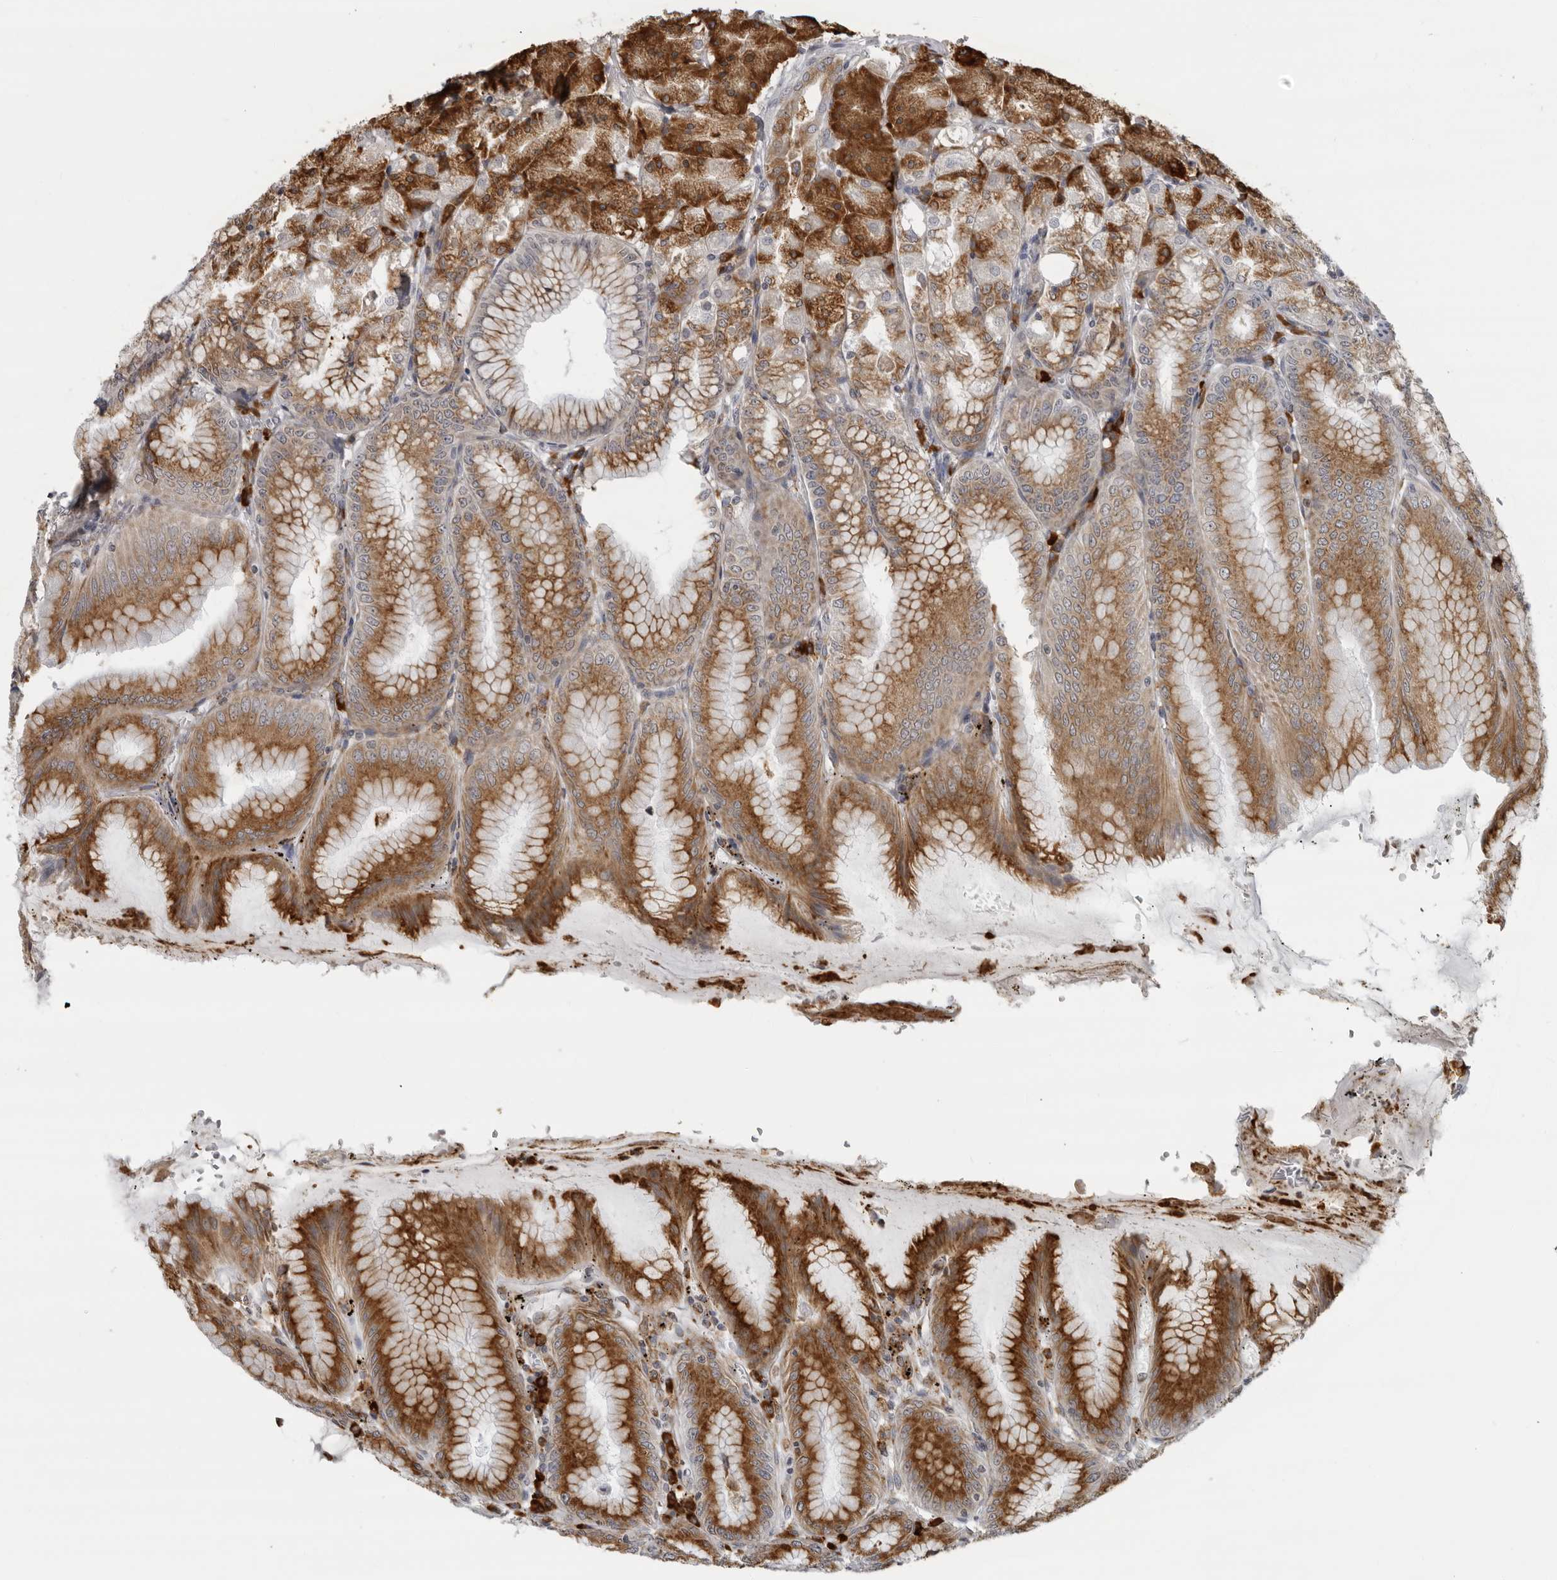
{"staining": {"intensity": "strong", "quantity": "25%-75%", "location": "cytoplasmic/membranous"}, "tissue": "stomach", "cell_type": "Glandular cells", "image_type": "normal", "snomed": [{"axis": "morphology", "description": "Normal tissue, NOS"}, {"axis": "topography", "description": "Stomach, lower"}], "caption": "This micrograph demonstrates benign stomach stained with immunohistochemistry (IHC) to label a protein in brown. The cytoplasmic/membranous of glandular cells show strong positivity for the protein. Nuclei are counter-stained blue.", "gene": "ALPK2", "patient": {"sex": "male", "age": 71}}